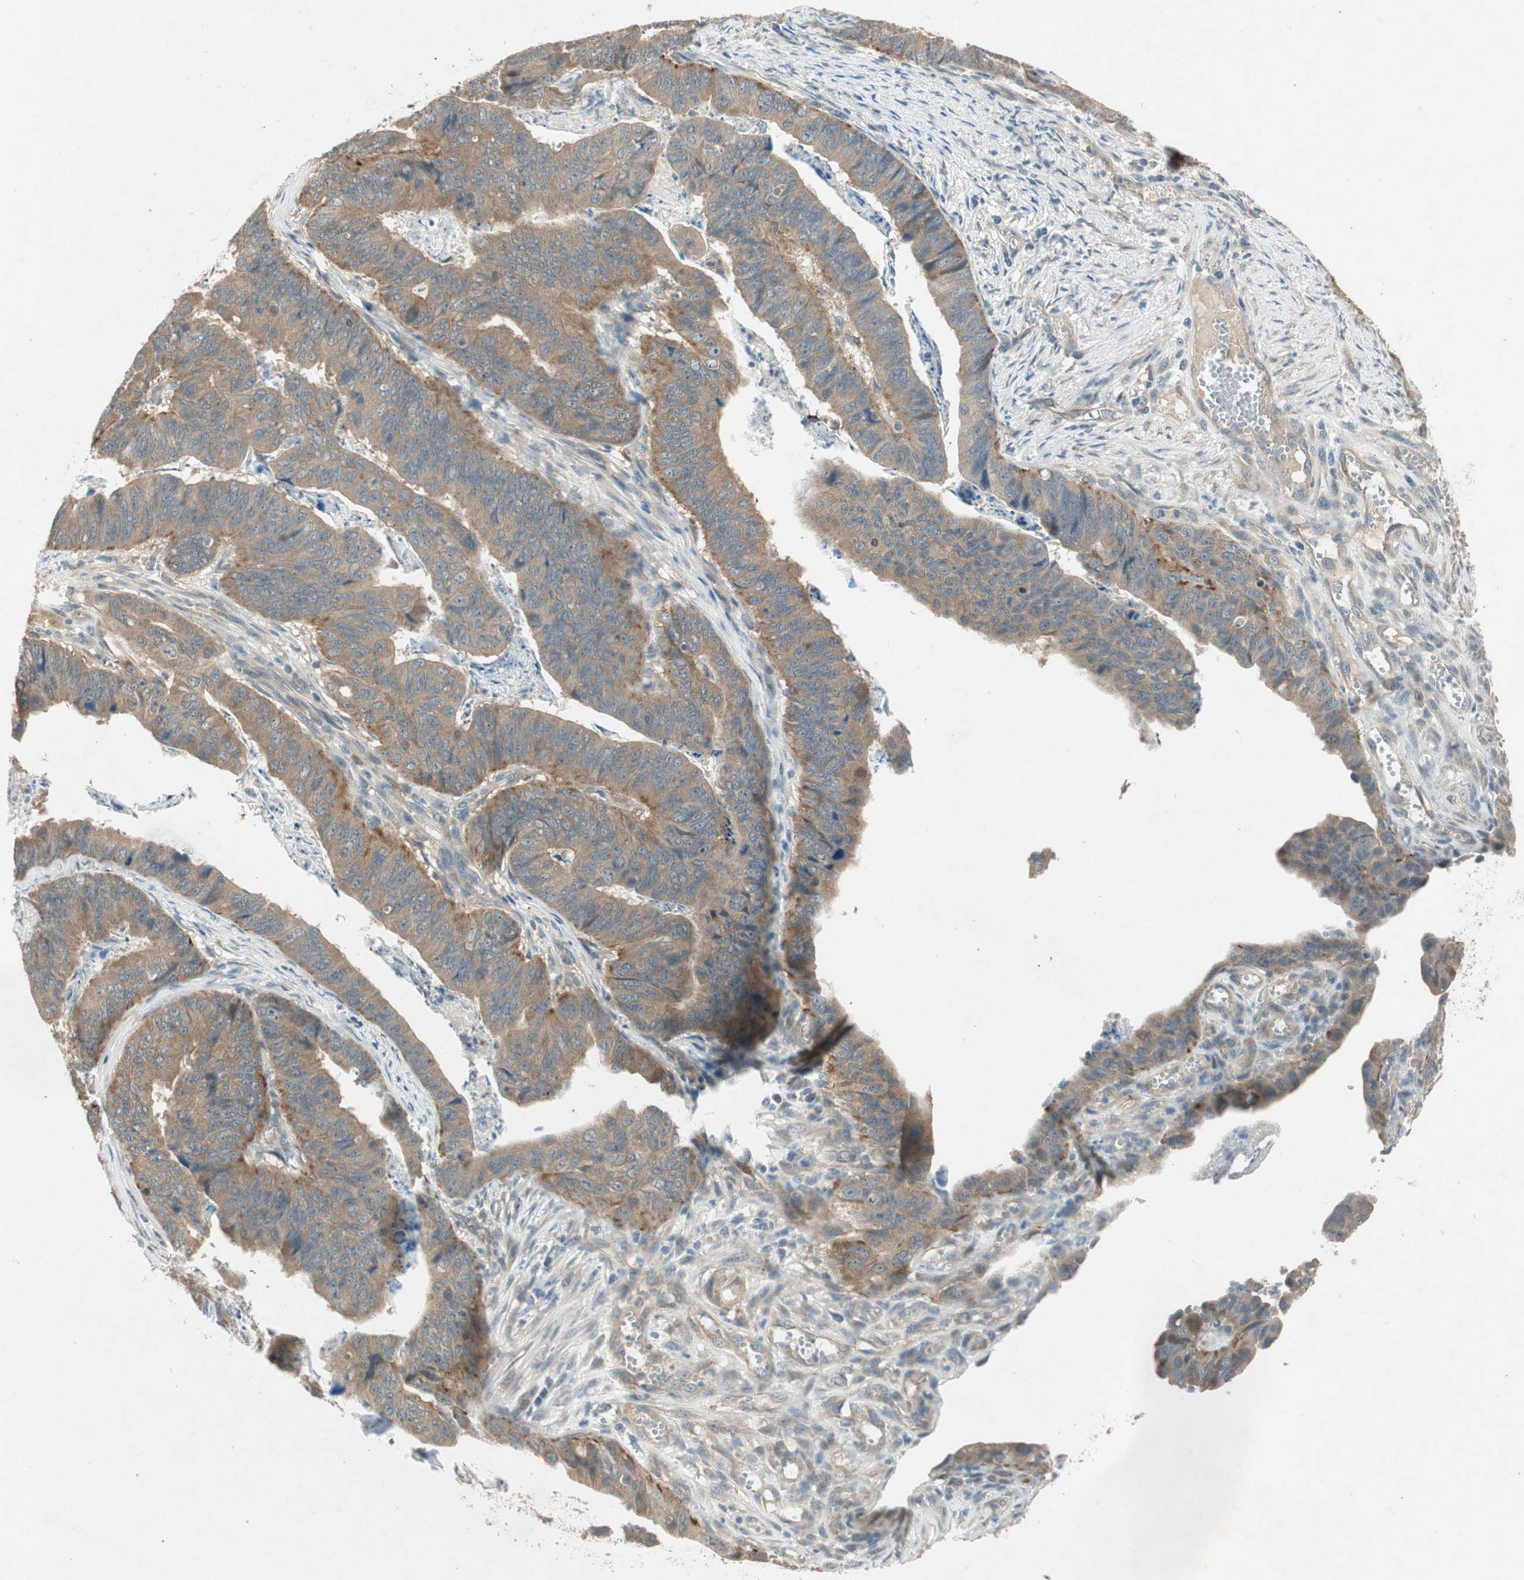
{"staining": {"intensity": "moderate", "quantity": ">75%", "location": "cytoplasmic/membranous"}, "tissue": "stomach cancer", "cell_type": "Tumor cells", "image_type": "cancer", "snomed": [{"axis": "morphology", "description": "Adenocarcinoma, NOS"}, {"axis": "topography", "description": "Stomach, lower"}], "caption": "High-power microscopy captured an immunohistochemistry photomicrograph of adenocarcinoma (stomach), revealing moderate cytoplasmic/membranous staining in approximately >75% of tumor cells.", "gene": "NCLN", "patient": {"sex": "male", "age": 77}}